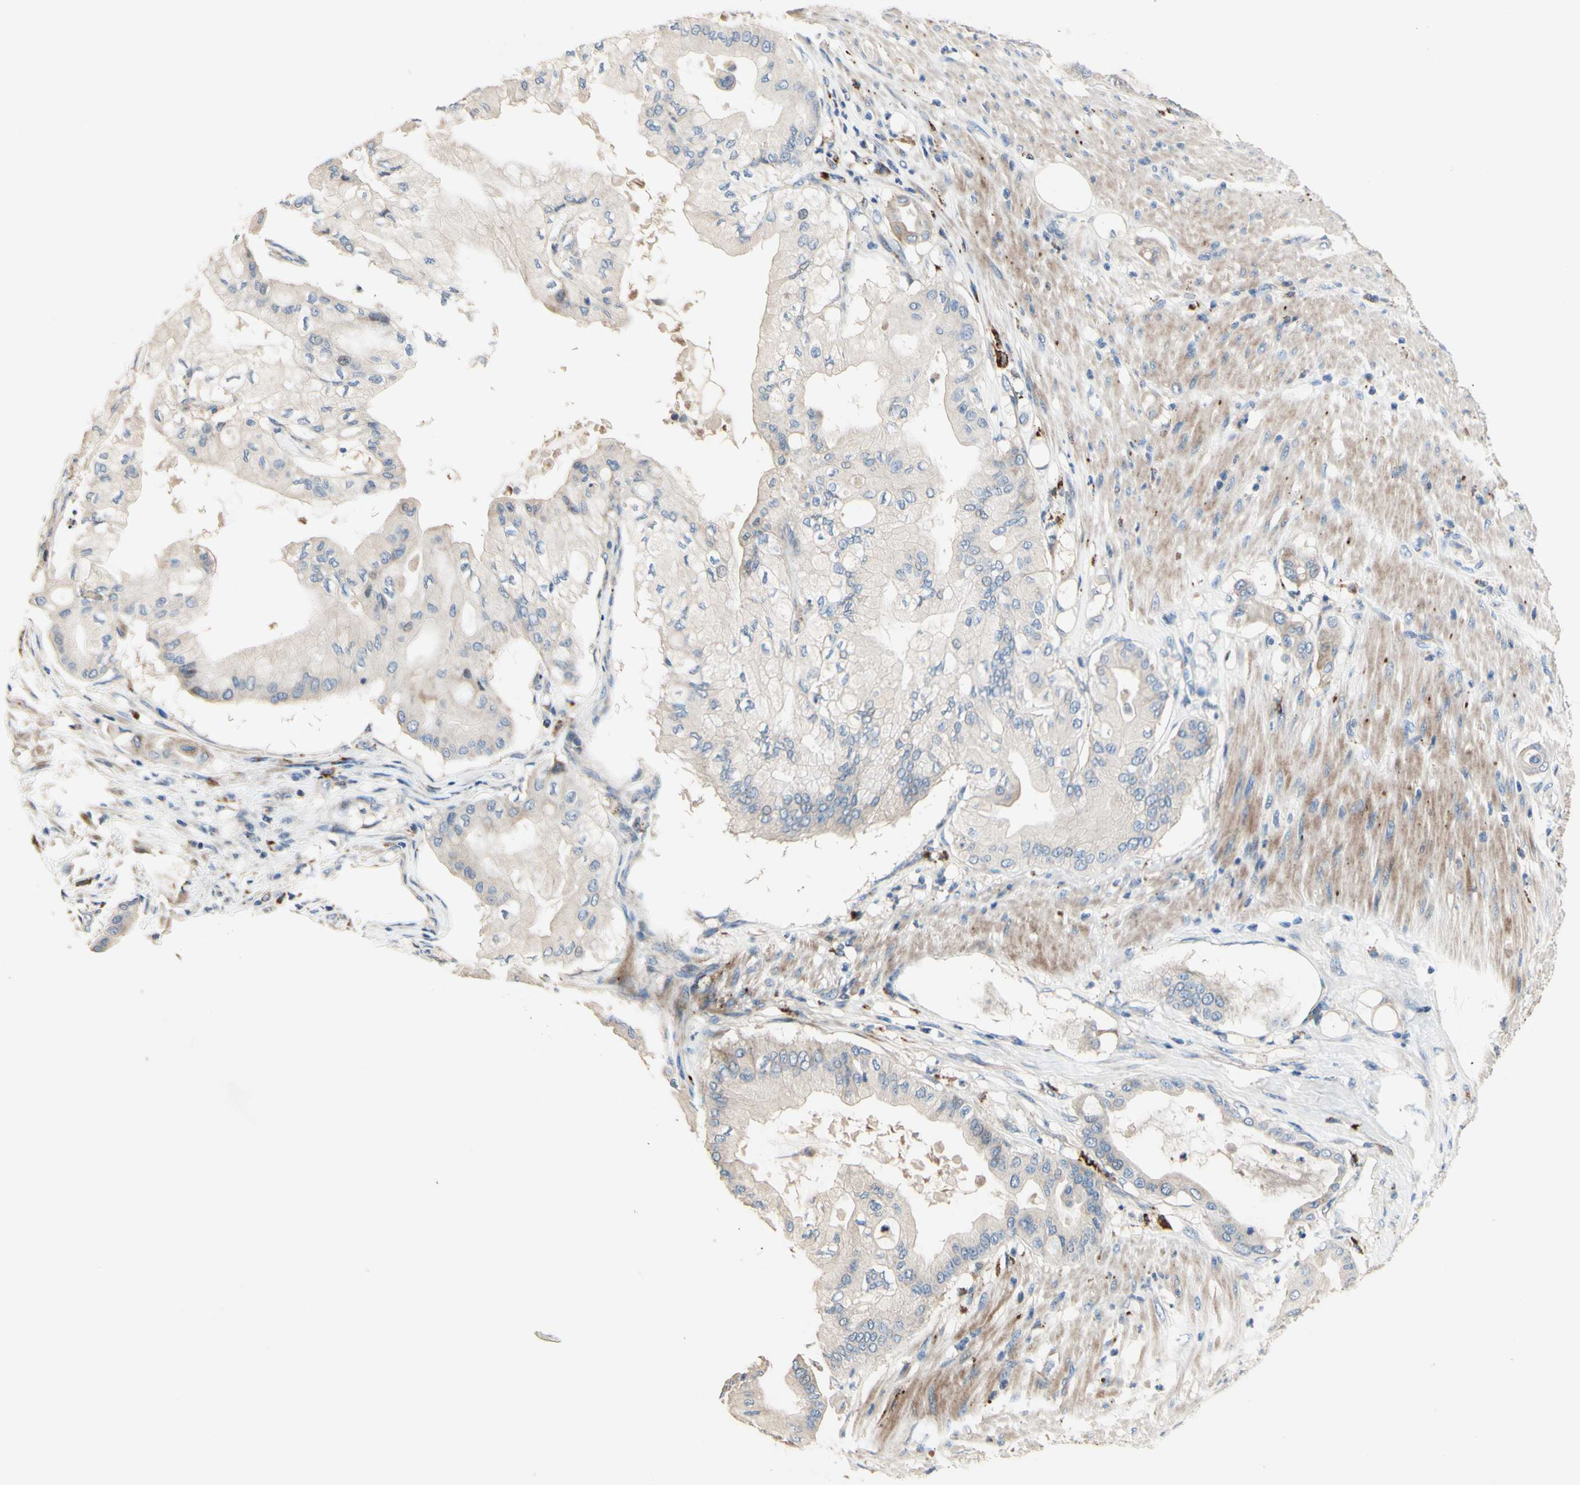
{"staining": {"intensity": "weak", "quantity": ">75%", "location": "cytoplasmic/membranous"}, "tissue": "pancreatic cancer", "cell_type": "Tumor cells", "image_type": "cancer", "snomed": [{"axis": "morphology", "description": "Adenocarcinoma, NOS"}, {"axis": "morphology", "description": "Adenocarcinoma, metastatic, NOS"}, {"axis": "topography", "description": "Lymph node"}, {"axis": "topography", "description": "Pancreas"}, {"axis": "topography", "description": "Duodenum"}], "caption": "The immunohistochemical stain highlights weak cytoplasmic/membranous expression in tumor cells of pancreatic cancer (adenocarcinoma) tissue.", "gene": "CDON", "patient": {"sex": "female", "age": 64}}